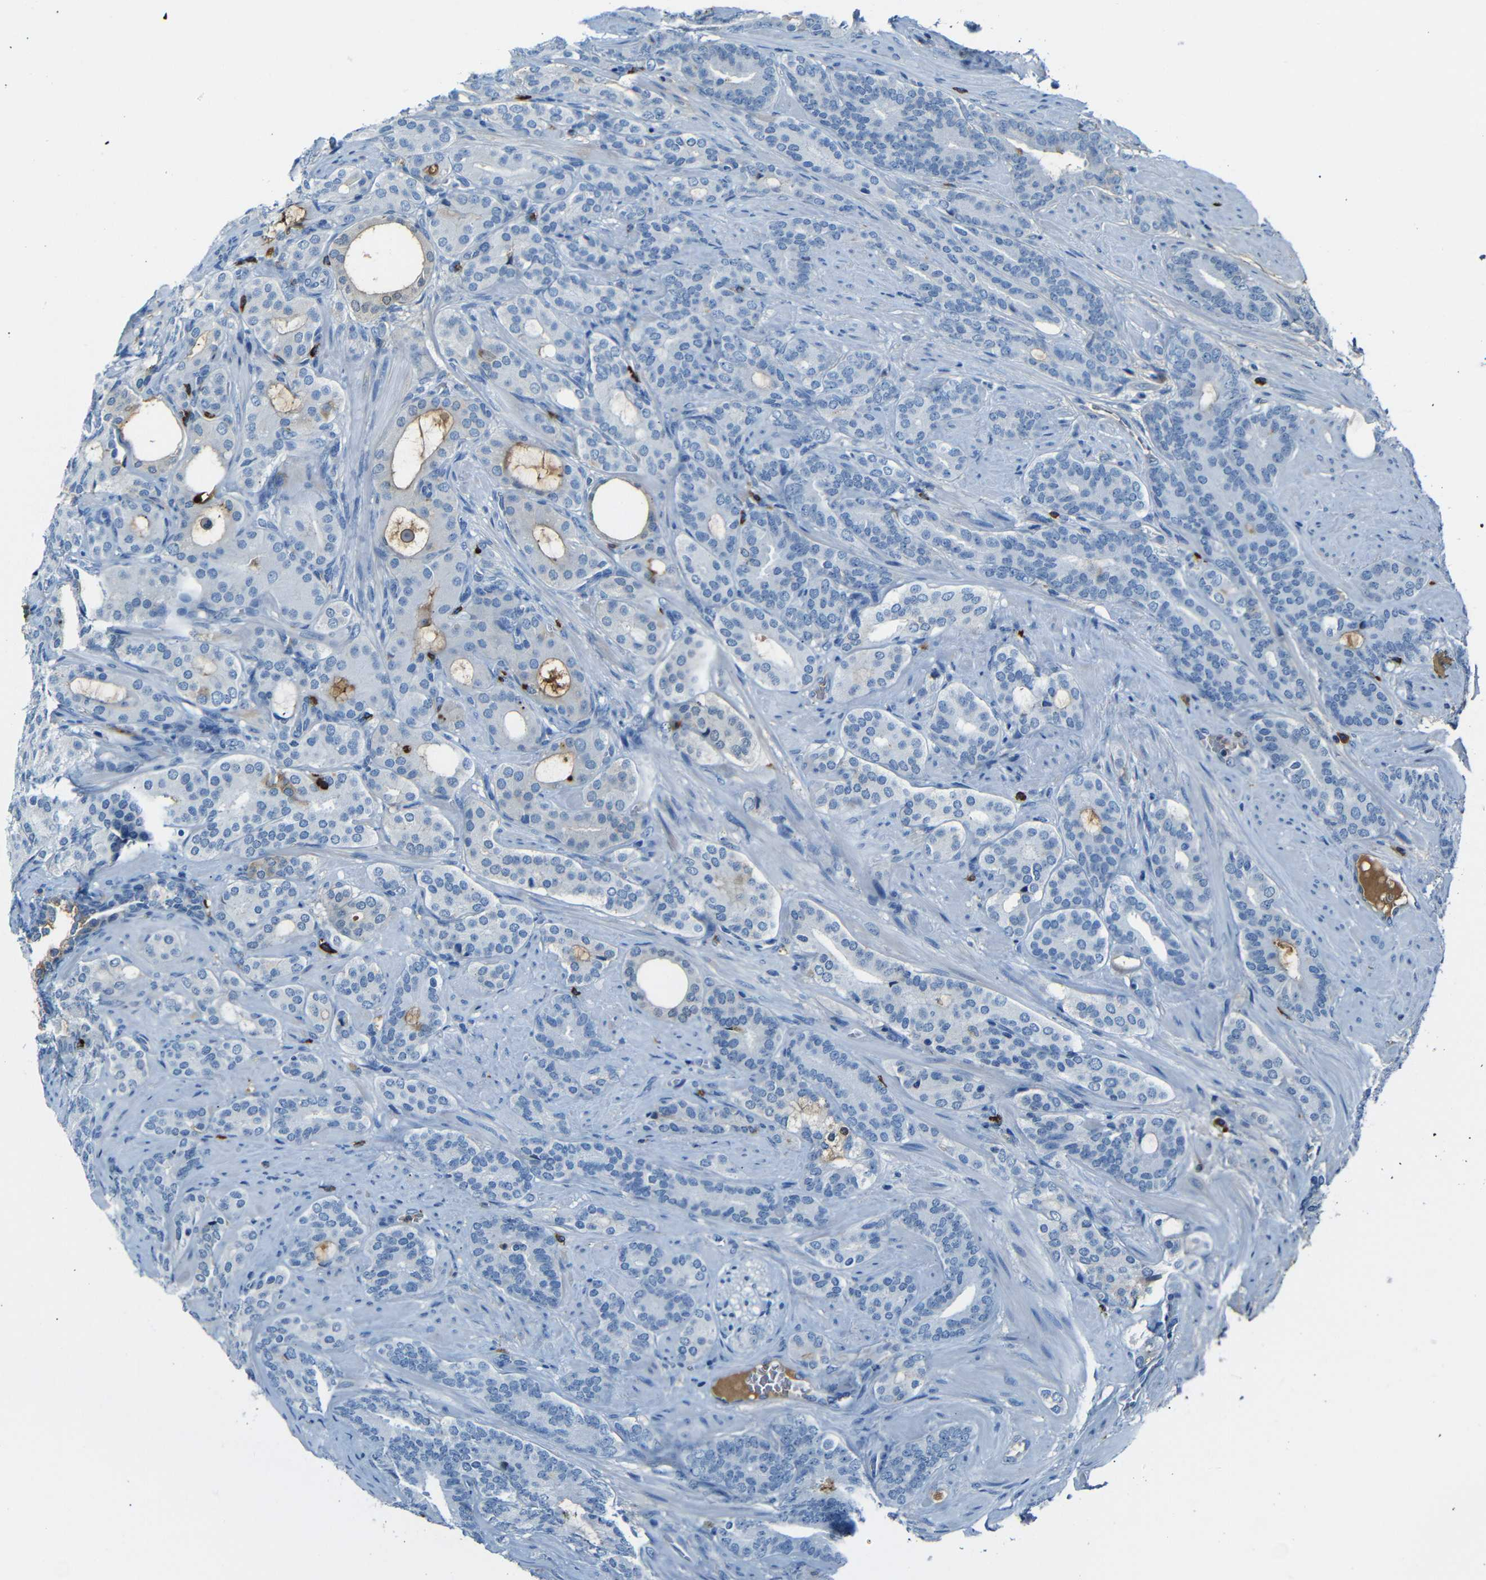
{"staining": {"intensity": "negative", "quantity": "none", "location": "none"}, "tissue": "prostate cancer", "cell_type": "Tumor cells", "image_type": "cancer", "snomed": [{"axis": "morphology", "description": "Adenocarcinoma, Low grade"}, {"axis": "topography", "description": "Prostate"}], "caption": "A micrograph of prostate adenocarcinoma (low-grade) stained for a protein exhibits no brown staining in tumor cells.", "gene": "SERPINA1", "patient": {"sex": "male", "age": 63}}